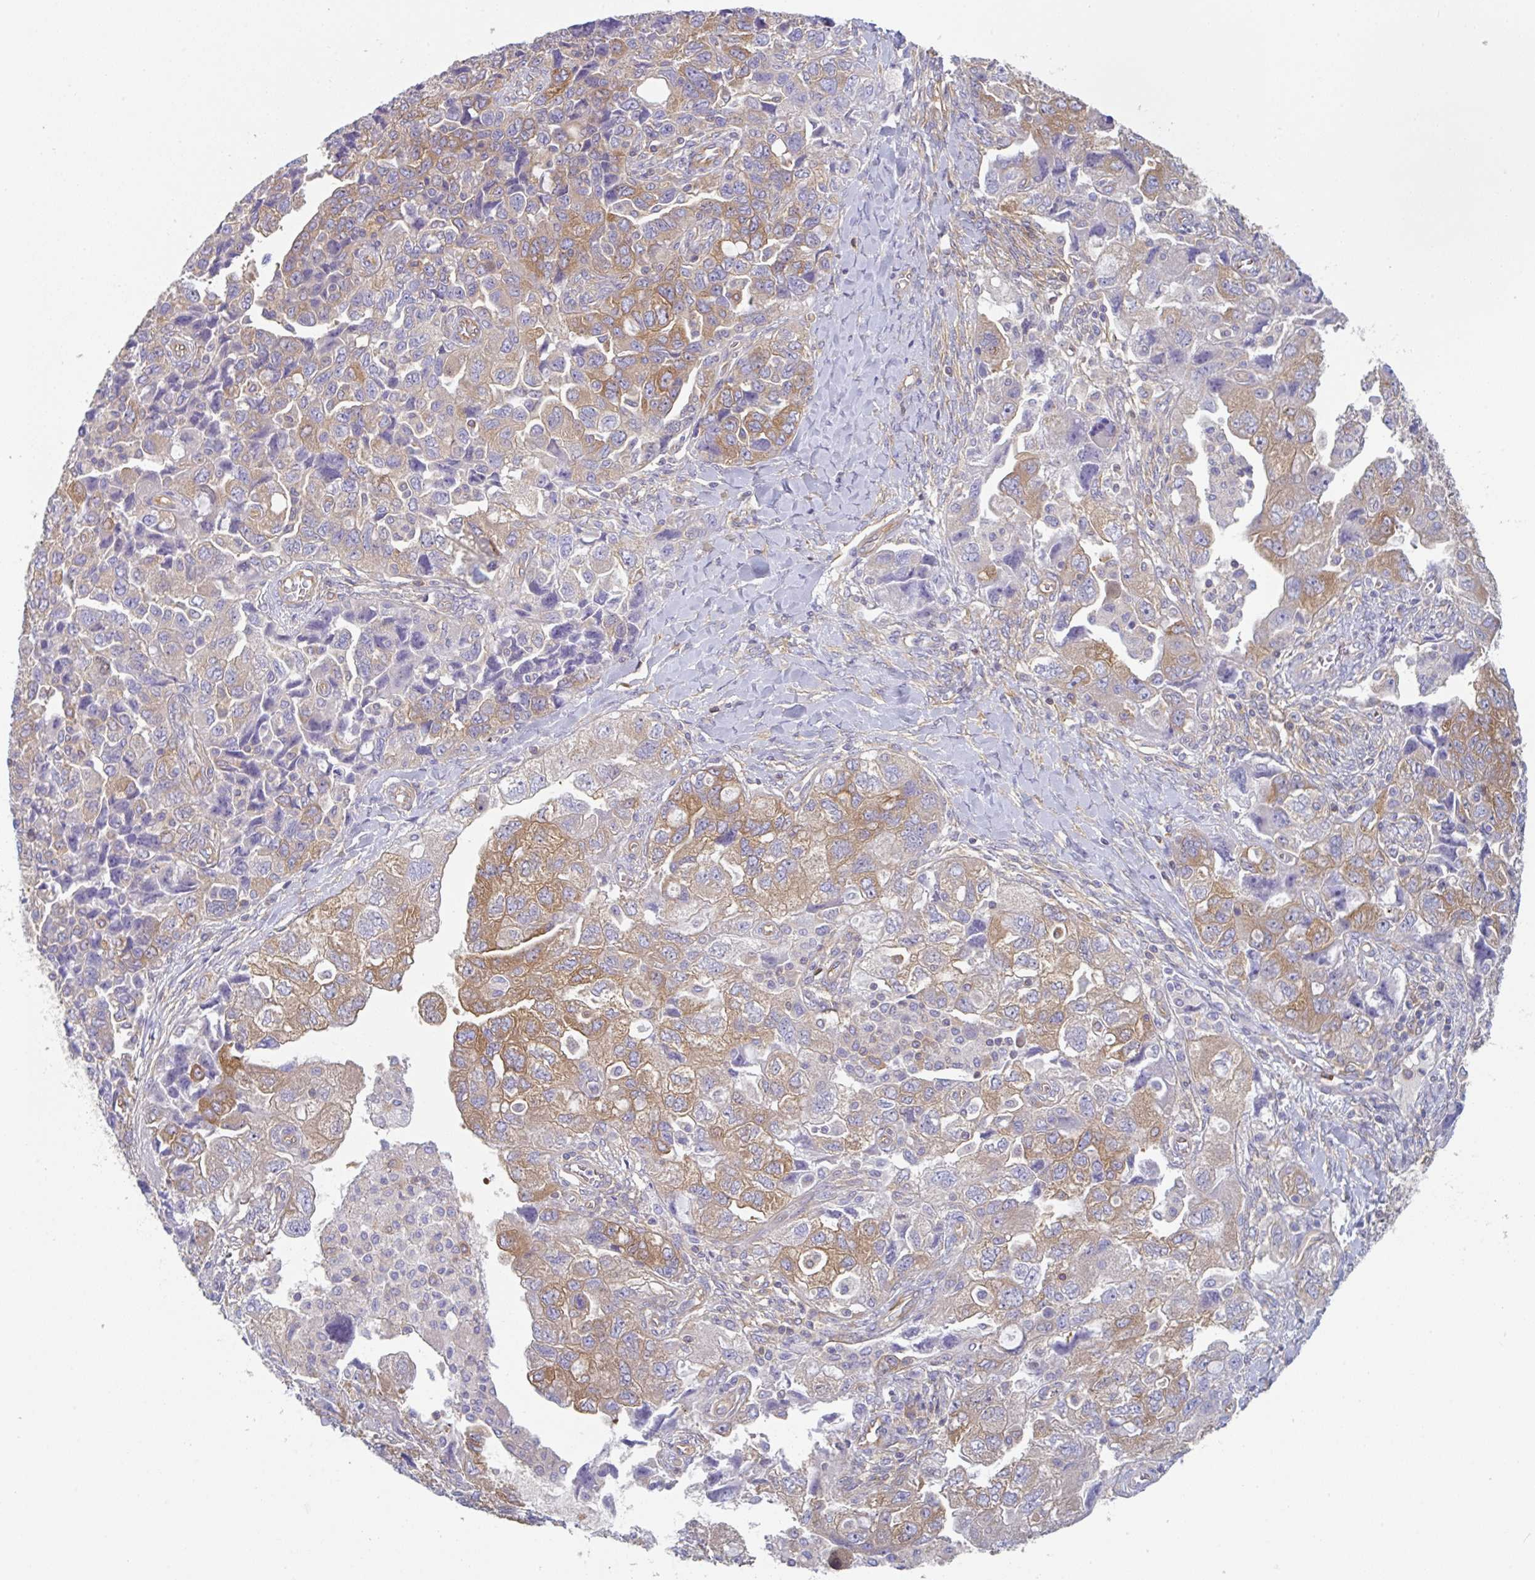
{"staining": {"intensity": "moderate", "quantity": ">75%", "location": "cytoplasmic/membranous"}, "tissue": "ovarian cancer", "cell_type": "Tumor cells", "image_type": "cancer", "snomed": [{"axis": "morphology", "description": "Carcinoma, NOS"}, {"axis": "morphology", "description": "Cystadenocarcinoma, serous, NOS"}, {"axis": "topography", "description": "Ovary"}], "caption": "Ovarian cancer (carcinoma) stained with a protein marker reveals moderate staining in tumor cells.", "gene": "AMPD2", "patient": {"sex": "female", "age": 69}}